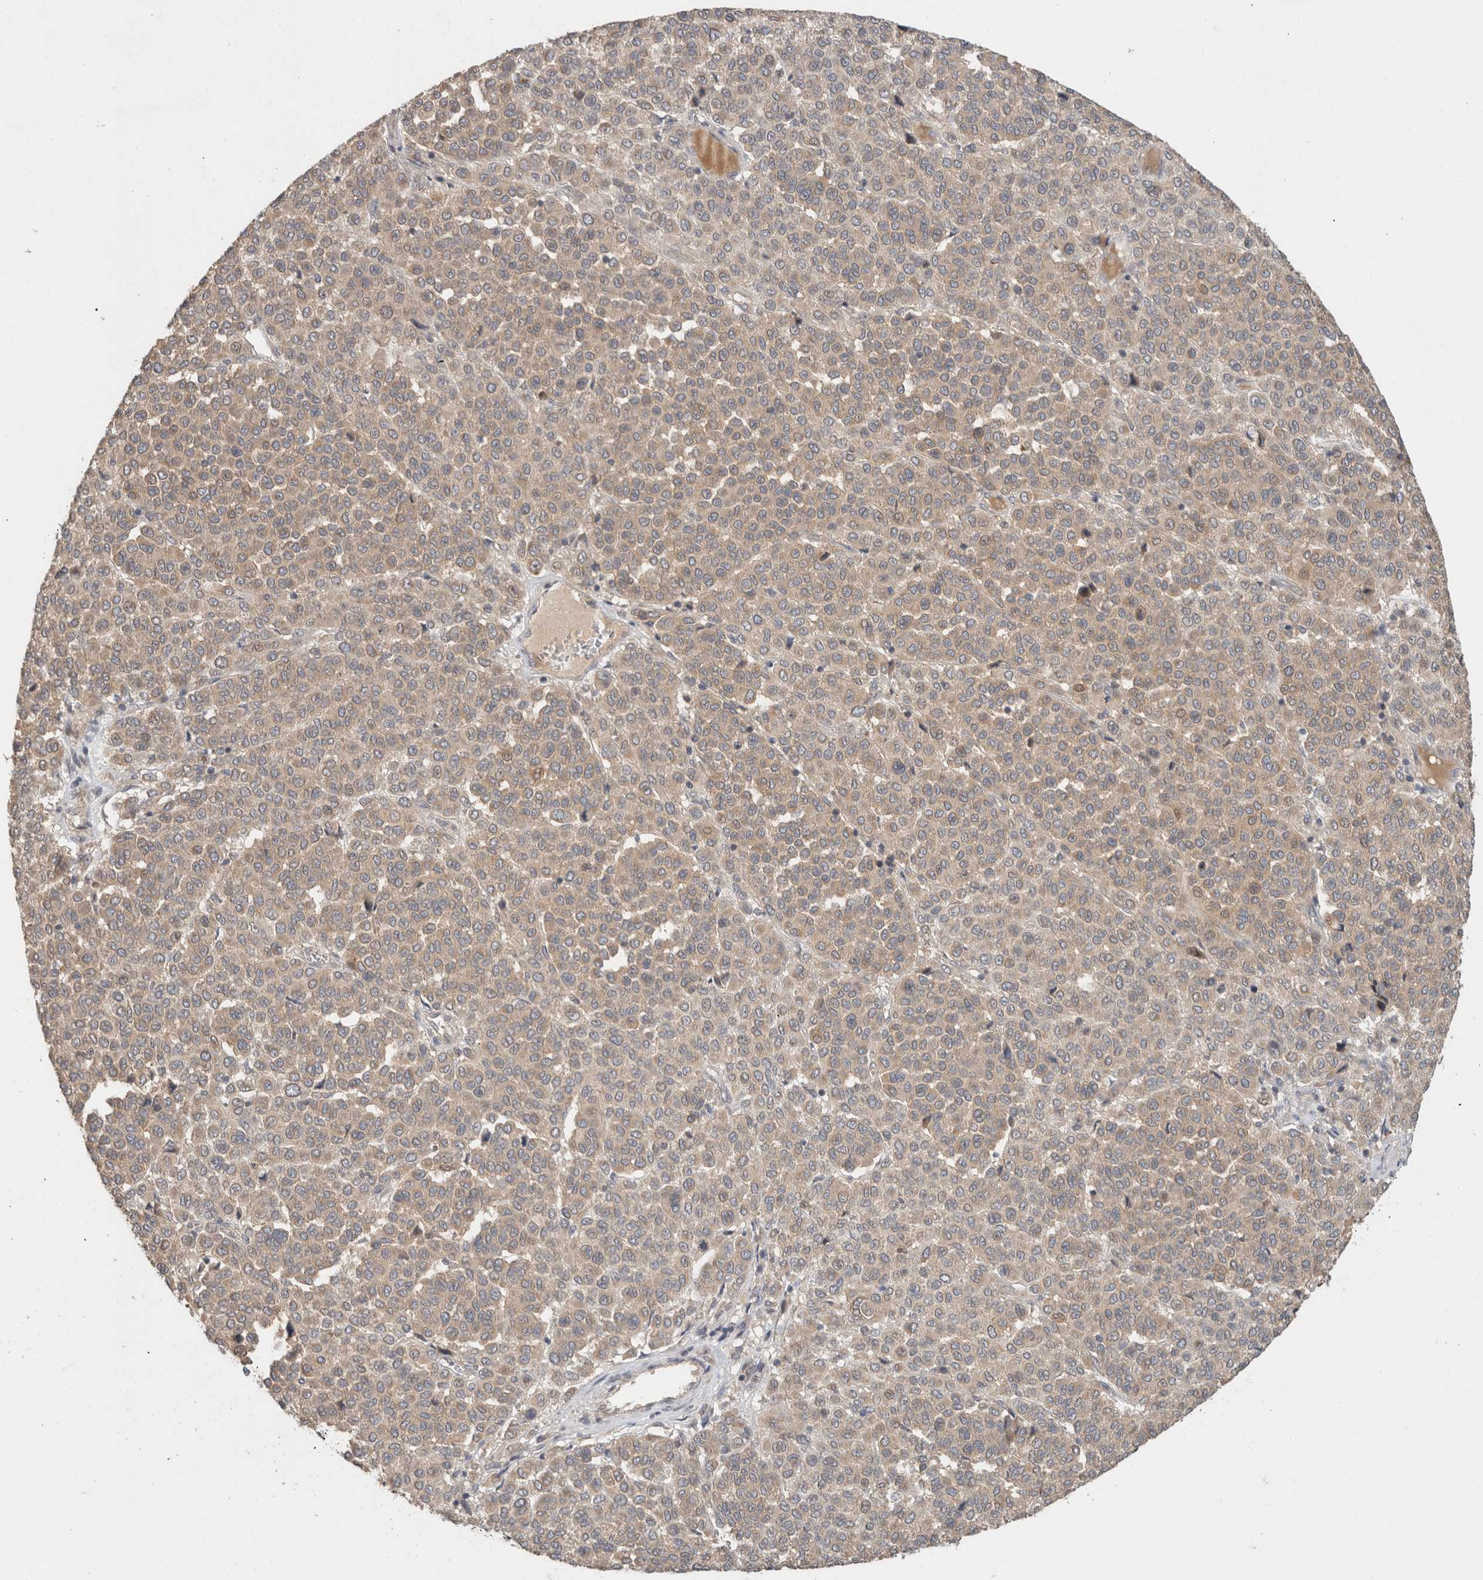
{"staining": {"intensity": "weak", "quantity": ">75%", "location": "cytoplasmic/membranous"}, "tissue": "melanoma", "cell_type": "Tumor cells", "image_type": "cancer", "snomed": [{"axis": "morphology", "description": "Malignant melanoma, Metastatic site"}, {"axis": "topography", "description": "Pancreas"}], "caption": "Malignant melanoma (metastatic site) stained with DAB (3,3'-diaminobenzidine) immunohistochemistry (IHC) shows low levels of weak cytoplasmic/membranous positivity in approximately >75% of tumor cells.", "gene": "PUM1", "patient": {"sex": "female", "age": 30}}